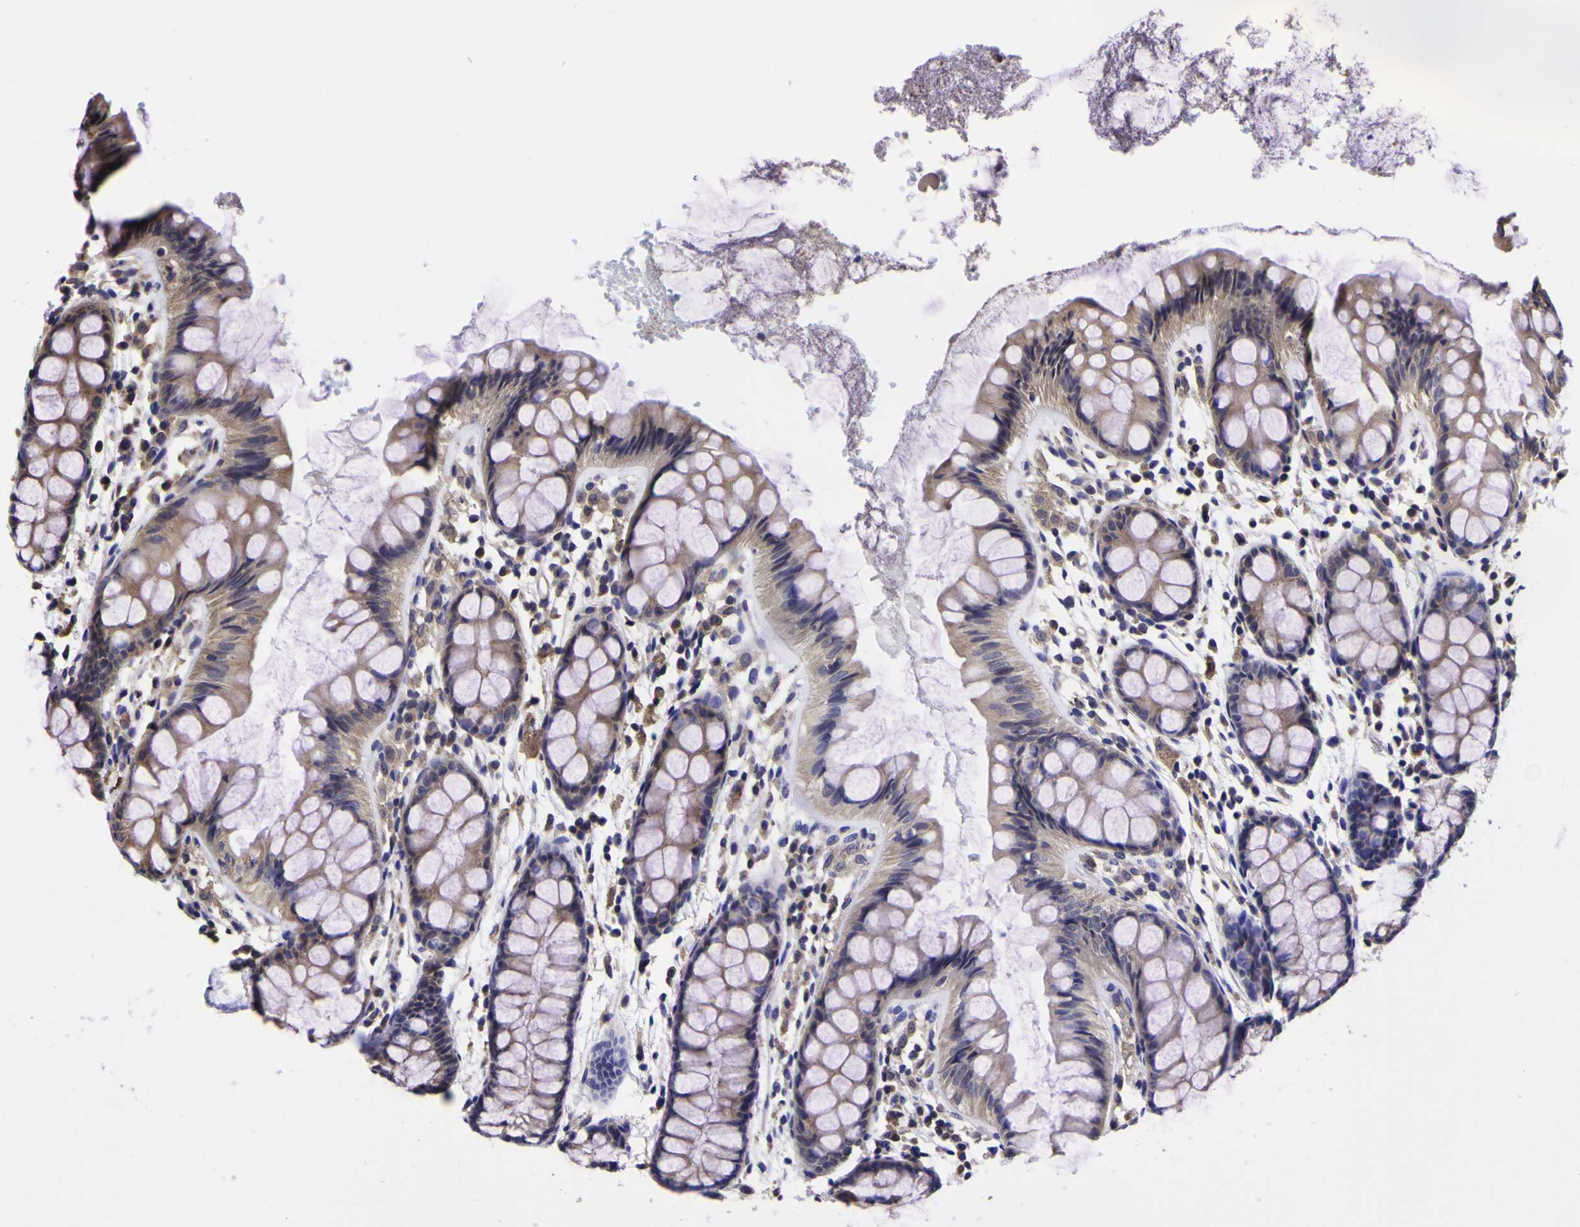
{"staining": {"intensity": "weak", "quantity": "25%-75%", "location": "cytoplasmic/membranous"}, "tissue": "rectum", "cell_type": "Glandular cells", "image_type": "normal", "snomed": [{"axis": "morphology", "description": "Normal tissue, NOS"}, {"axis": "topography", "description": "Rectum"}], "caption": "Brown immunohistochemical staining in unremarkable rectum shows weak cytoplasmic/membranous expression in approximately 25%-75% of glandular cells. The staining was performed using DAB (3,3'-diaminobenzidine) to visualize the protein expression in brown, while the nuclei were stained in blue with hematoxylin (Magnification: 20x).", "gene": "MAPK14", "patient": {"sex": "female", "age": 66}}